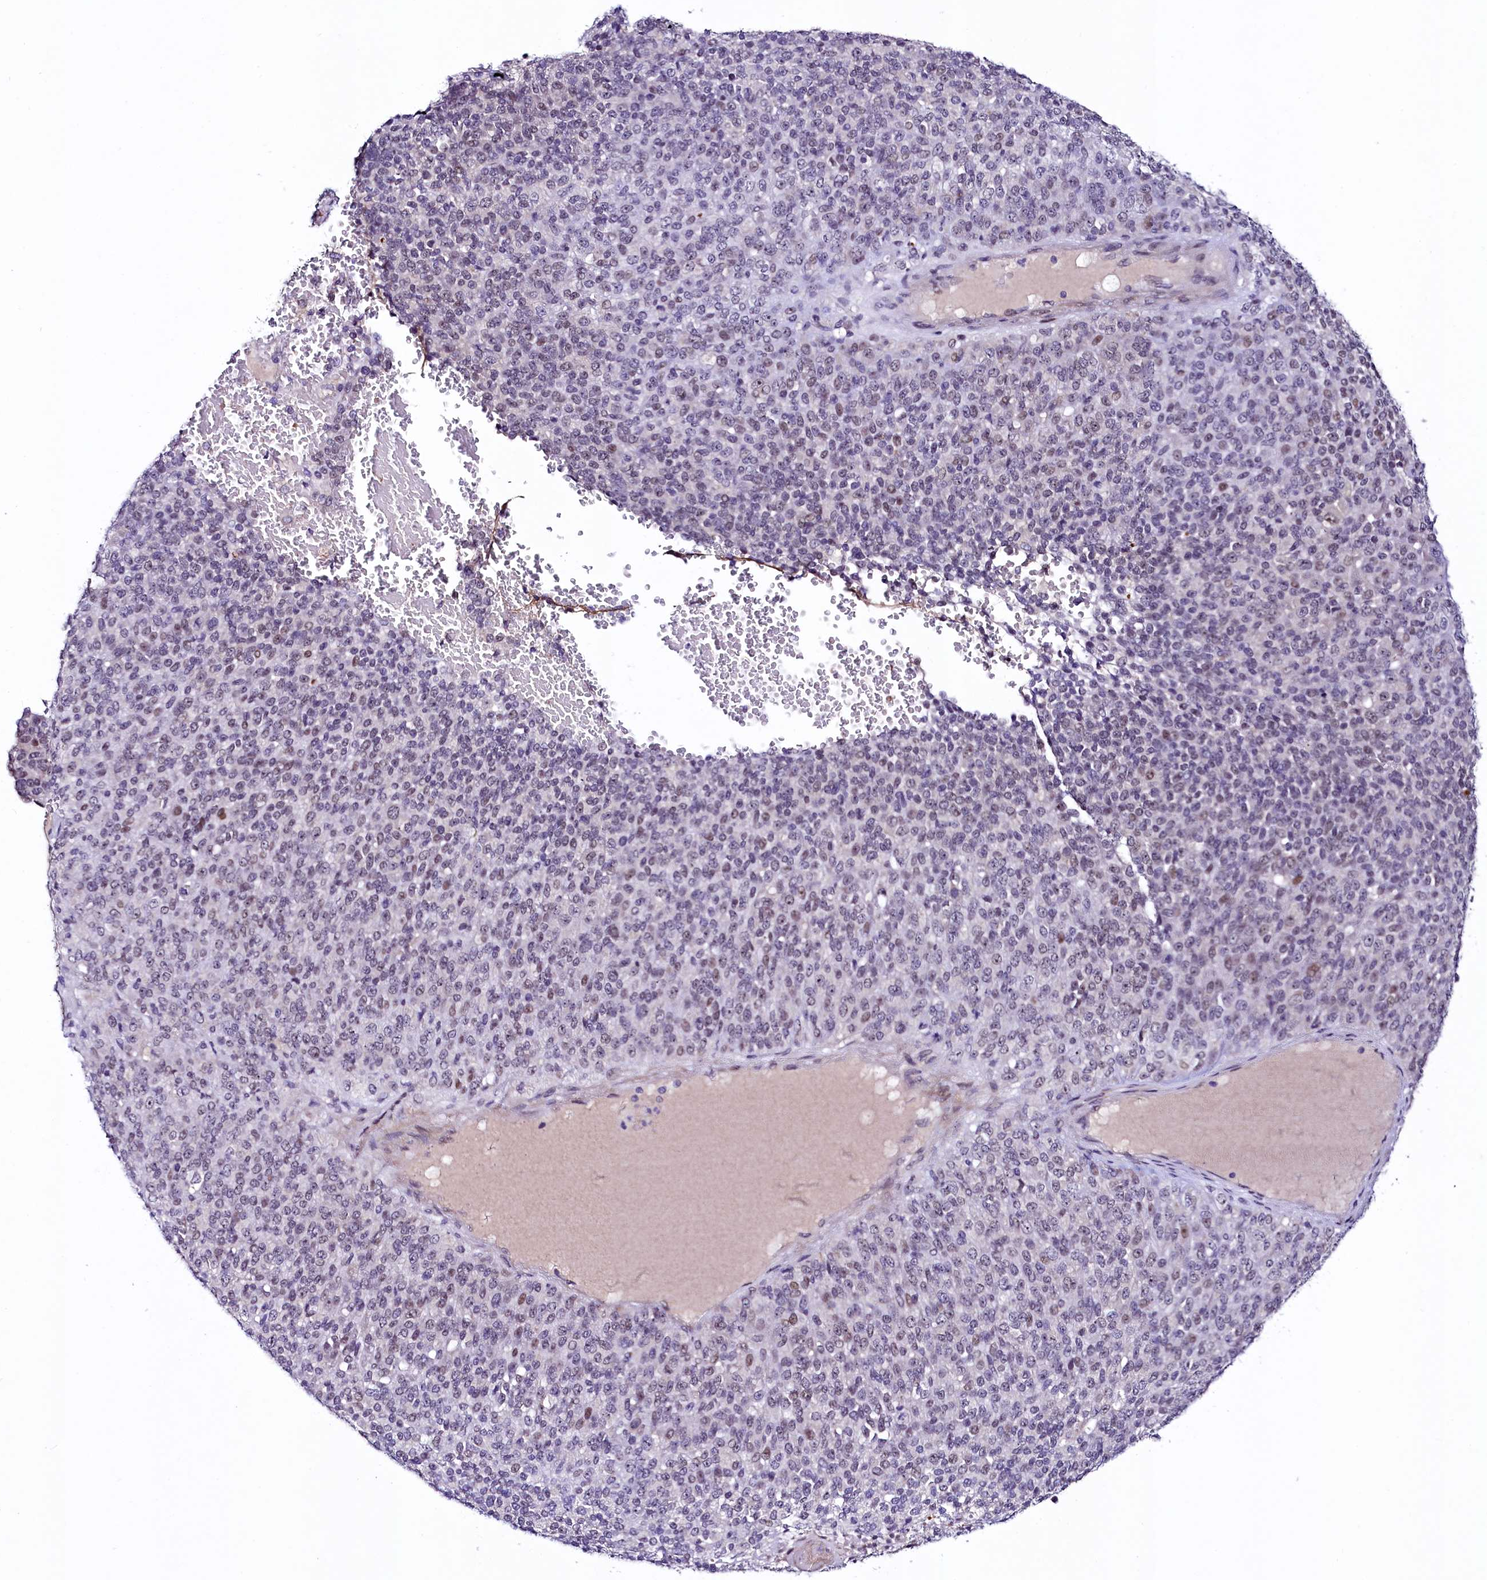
{"staining": {"intensity": "negative", "quantity": "none", "location": "none"}, "tissue": "melanoma", "cell_type": "Tumor cells", "image_type": "cancer", "snomed": [{"axis": "morphology", "description": "Malignant melanoma, Metastatic site"}, {"axis": "topography", "description": "Brain"}], "caption": "Immunohistochemistry (IHC) histopathology image of neoplastic tissue: malignant melanoma (metastatic site) stained with DAB demonstrates no significant protein positivity in tumor cells.", "gene": "LEUTX", "patient": {"sex": "female", "age": 56}}